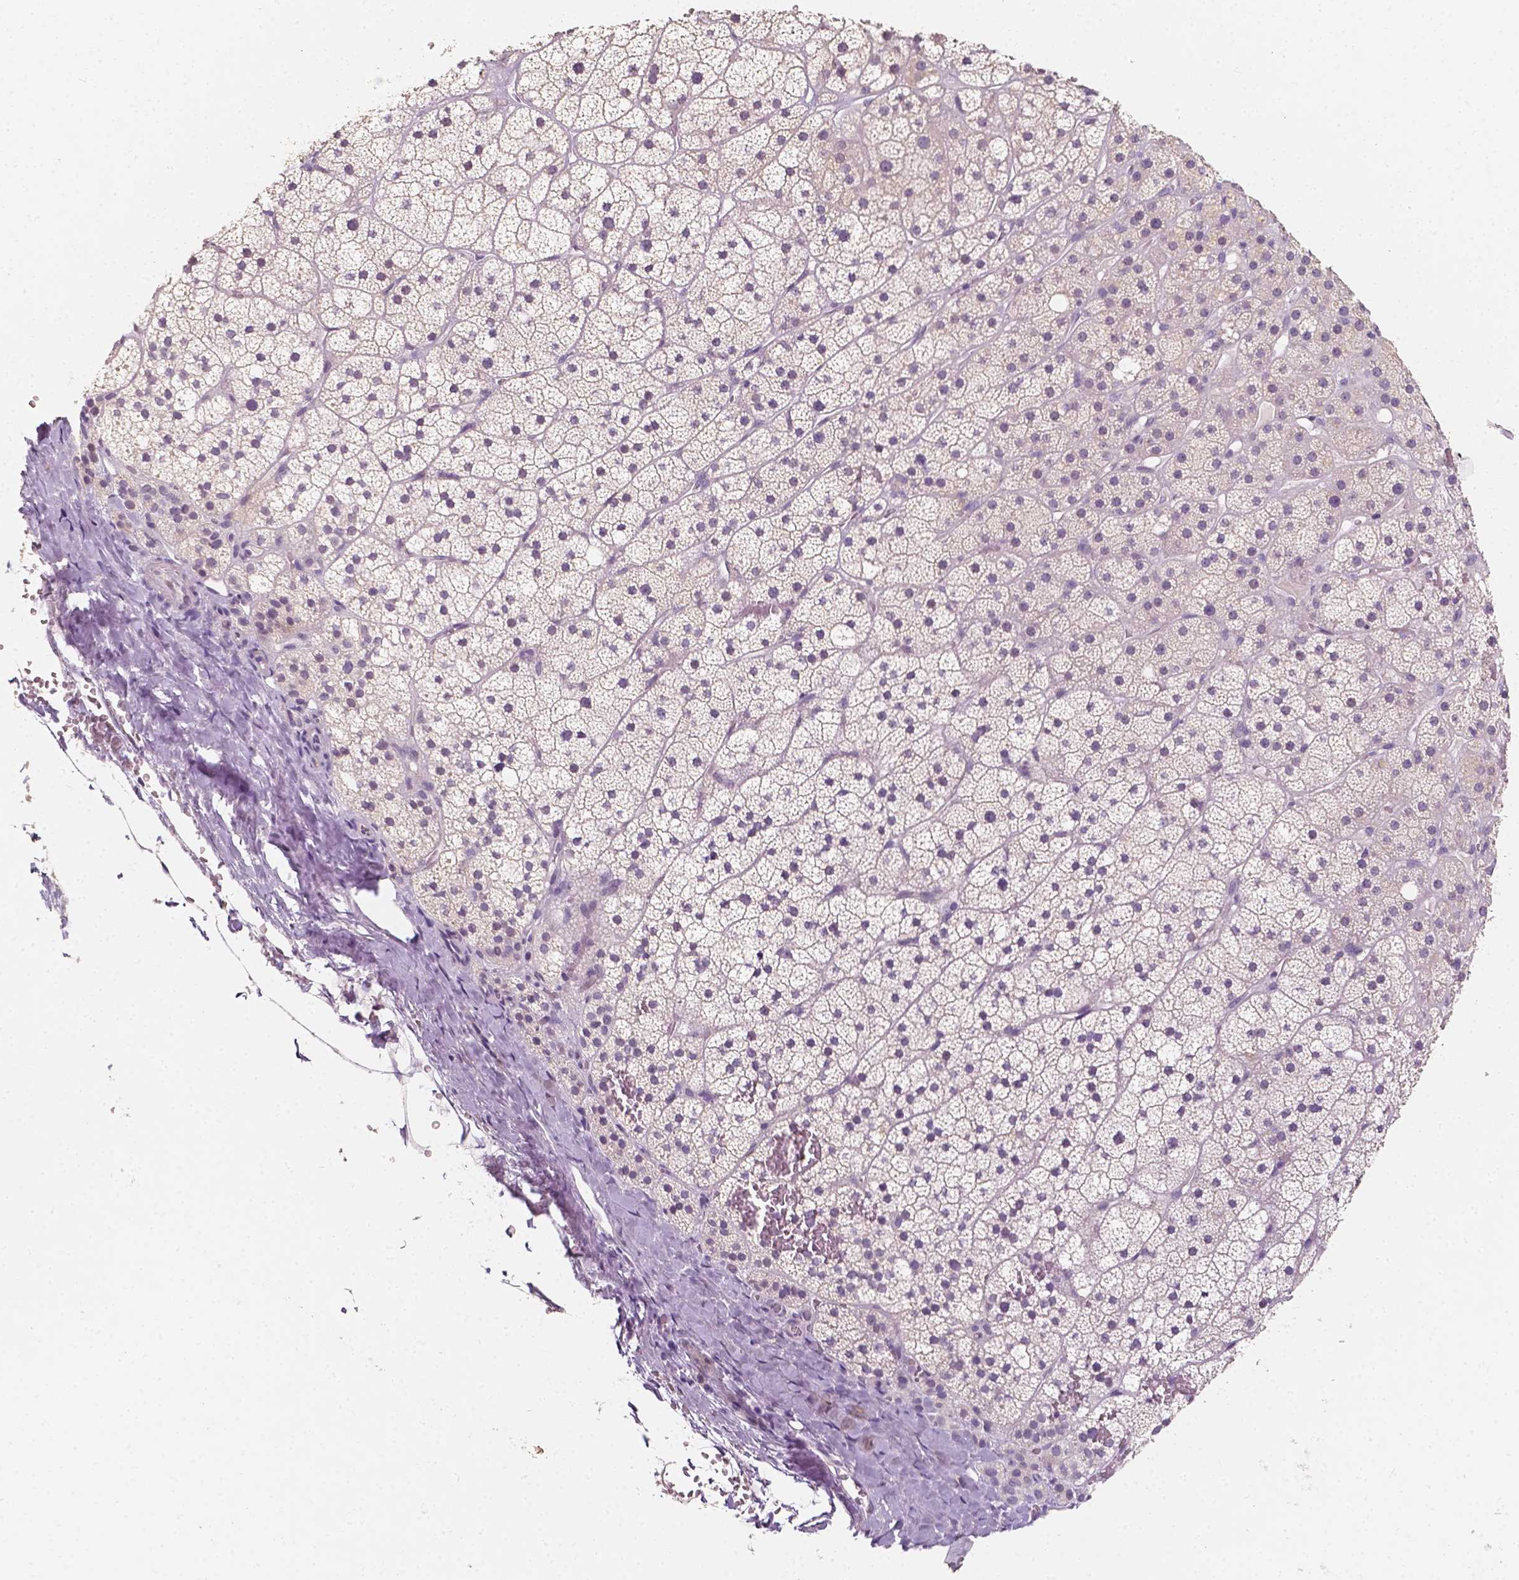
{"staining": {"intensity": "weak", "quantity": "<25%", "location": "cytoplasmic/membranous"}, "tissue": "adrenal gland", "cell_type": "Glandular cells", "image_type": "normal", "snomed": [{"axis": "morphology", "description": "Normal tissue, NOS"}, {"axis": "topography", "description": "Adrenal gland"}], "caption": "Image shows no significant protein positivity in glandular cells of normal adrenal gland.", "gene": "TAL1", "patient": {"sex": "male", "age": 53}}